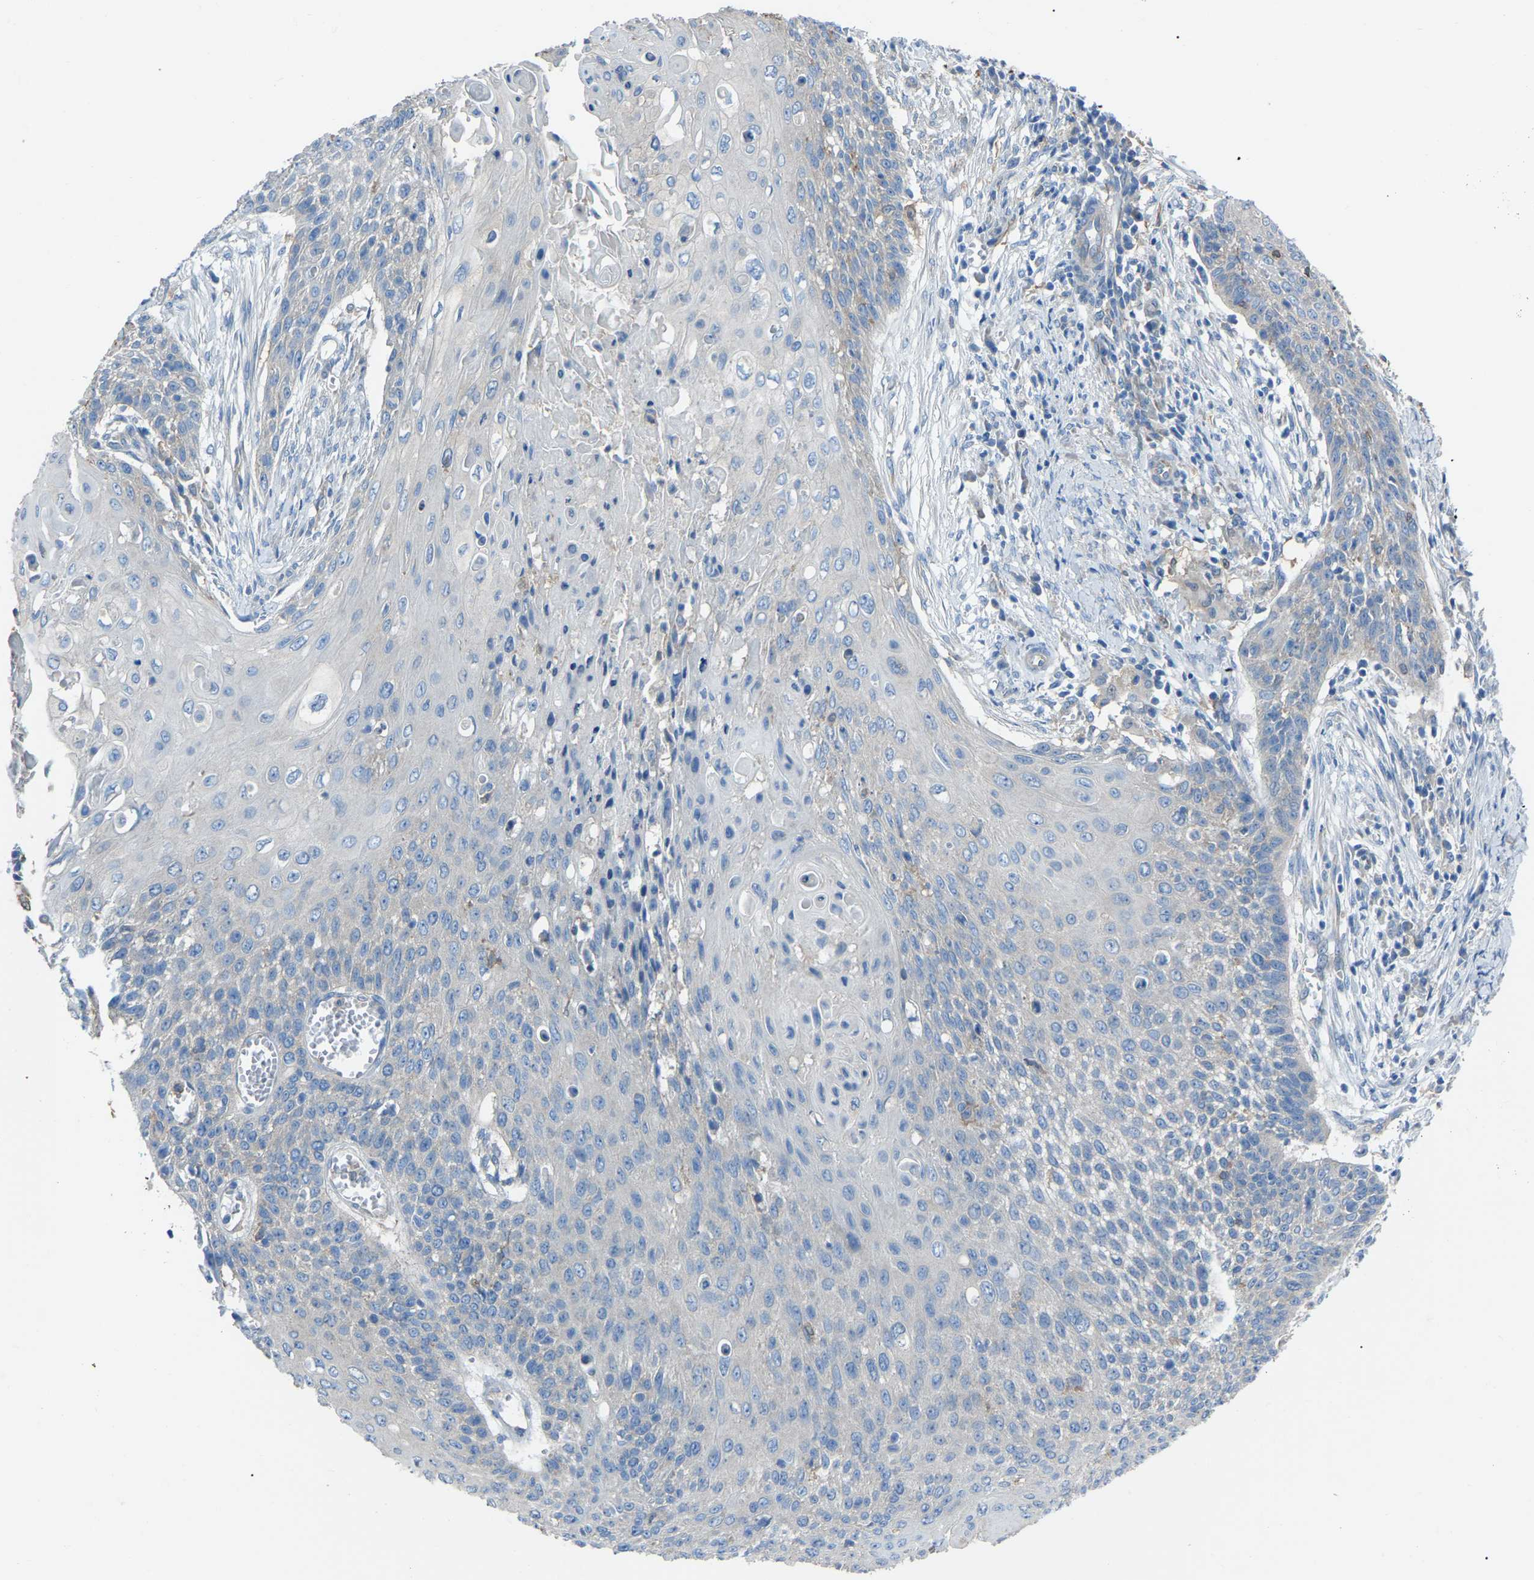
{"staining": {"intensity": "negative", "quantity": "none", "location": "none"}, "tissue": "cervical cancer", "cell_type": "Tumor cells", "image_type": "cancer", "snomed": [{"axis": "morphology", "description": "Squamous cell carcinoma, NOS"}, {"axis": "topography", "description": "Cervix"}], "caption": "A photomicrograph of cervical squamous cell carcinoma stained for a protein reveals no brown staining in tumor cells.", "gene": "AIMP1", "patient": {"sex": "female", "age": 39}}